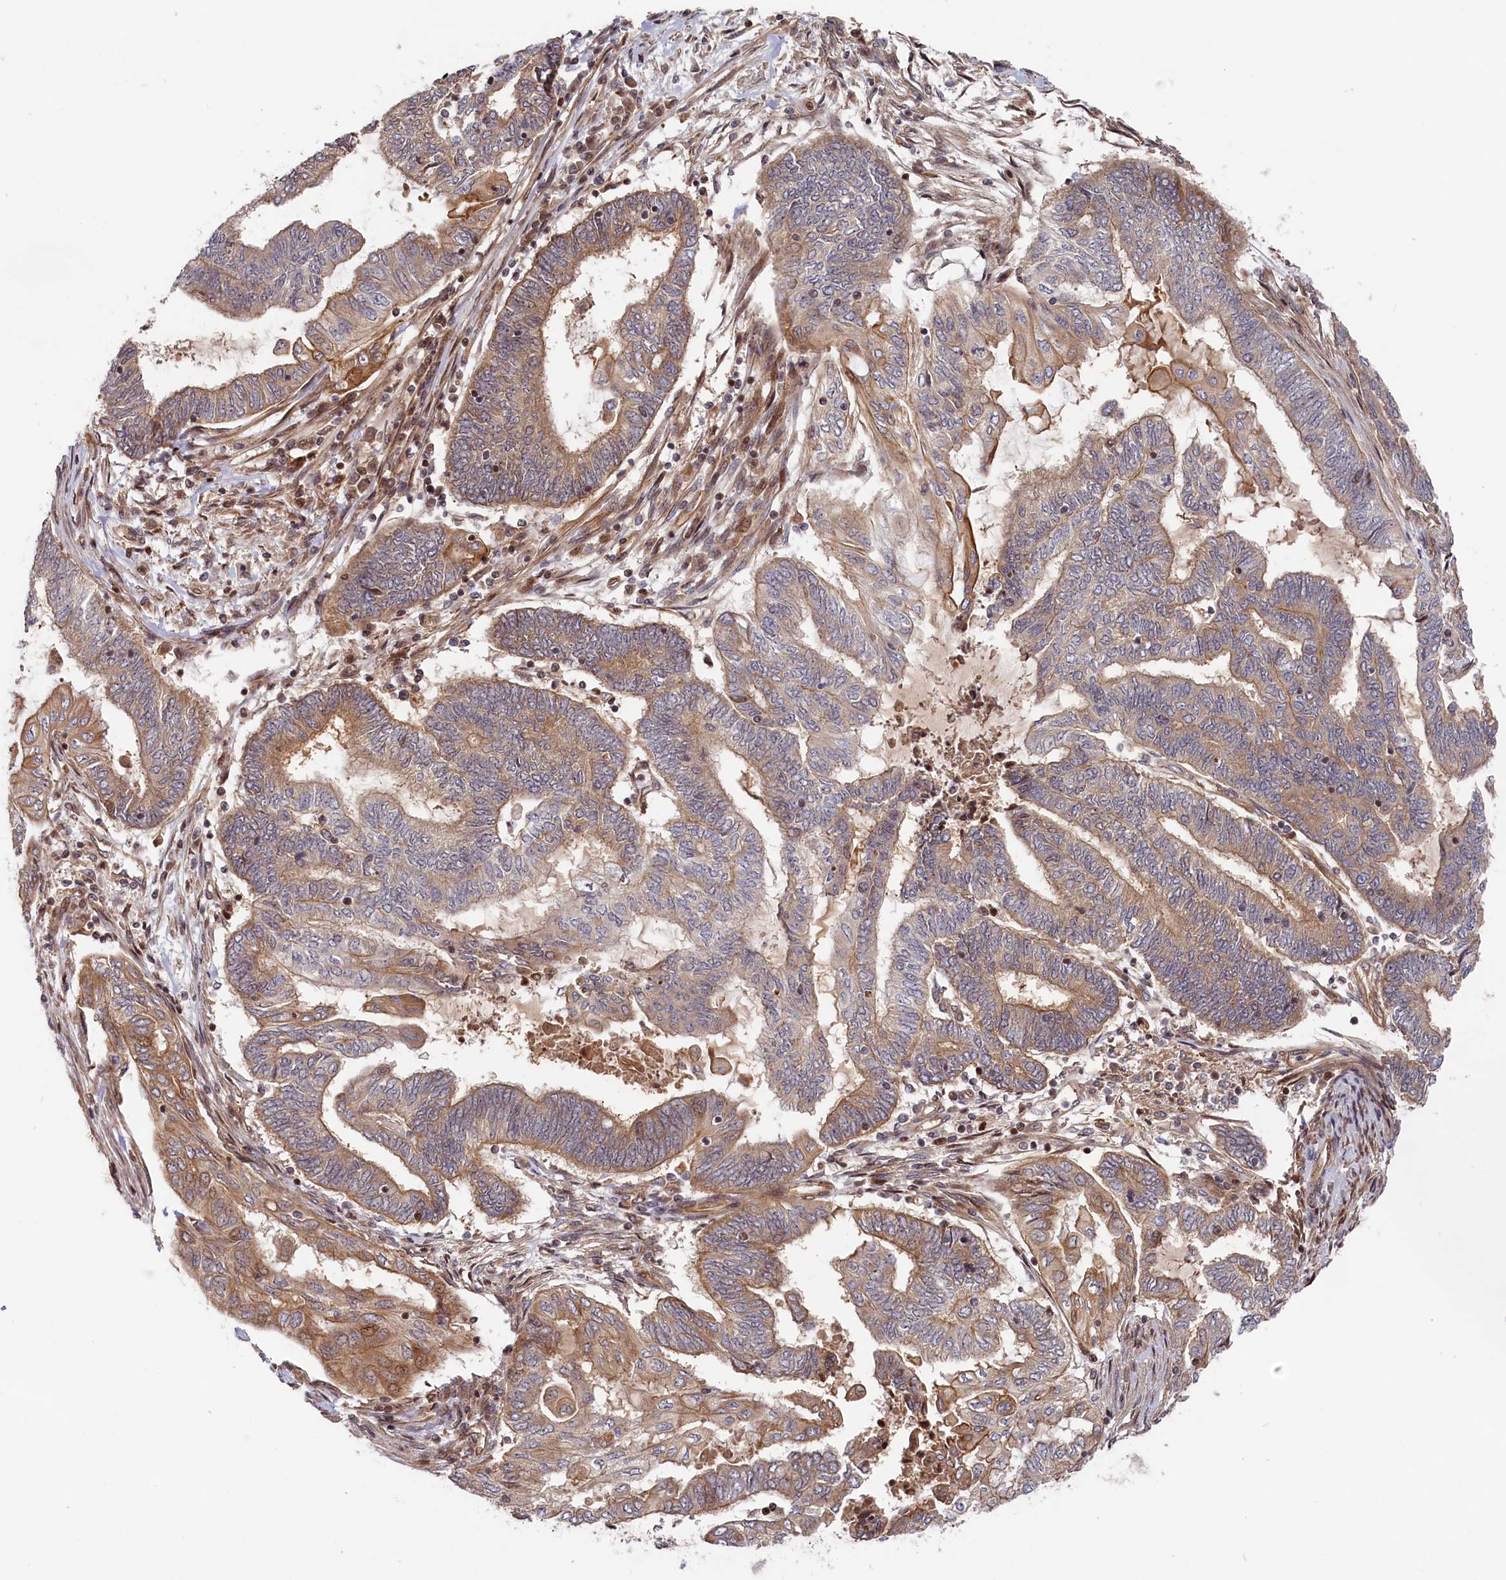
{"staining": {"intensity": "weak", "quantity": ">75%", "location": "cytoplasmic/membranous"}, "tissue": "endometrial cancer", "cell_type": "Tumor cells", "image_type": "cancer", "snomed": [{"axis": "morphology", "description": "Adenocarcinoma, NOS"}, {"axis": "topography", "description": "Uterus"}, {"axis": "topography", "description": "Endometrium"}], "caption": "IHC micrograph of neoplastic tissue: endometrial cancer (adenocarcinoma) stained using IHC reveals low levels of weak protein expression localized specifically in the cytoplasmic/membranous of tumor cells, appearing as a cytoplasmic/membranous brown color.", "gene": "CEP44", "patient": {"sex": "female", "age": 70}}